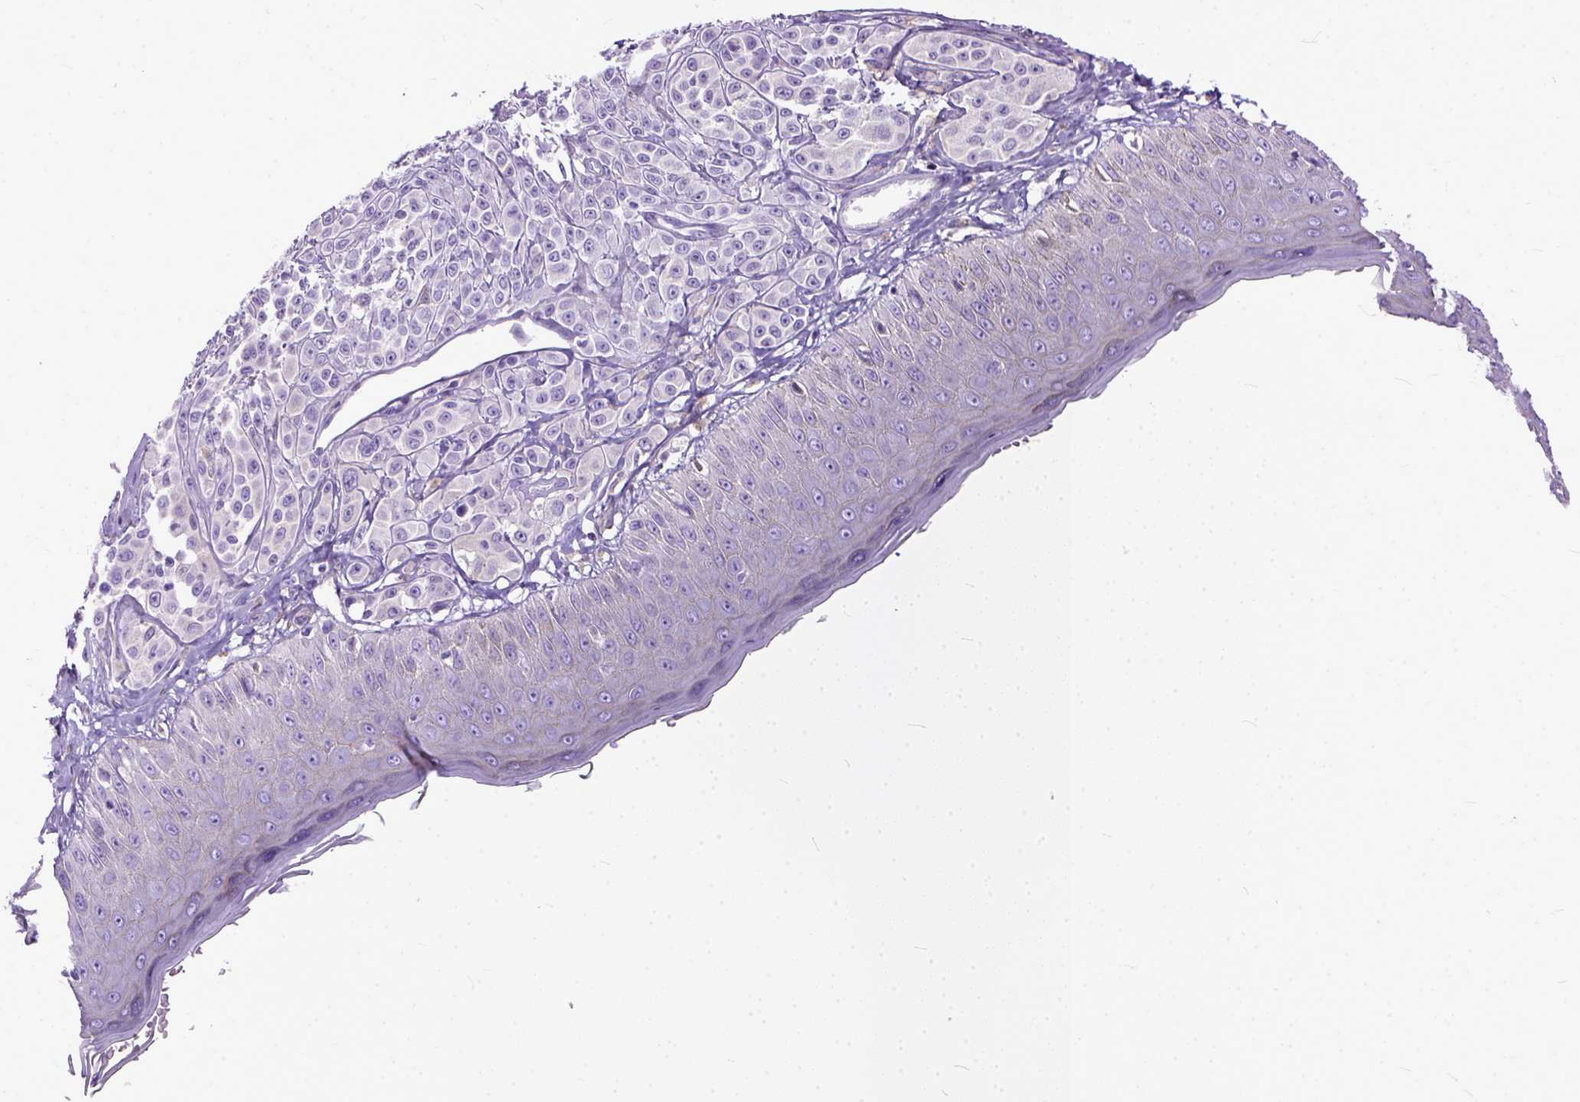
{"staining": {"intensity": "negative", "quantity": "none", "location": "none"}, "tissue": "melanoma", "cell_type": "Tumor cells", "image_type": "cancer", "snomed": [{"axis": "morphology", "description": "Malignant melanoma, NOS"}, {"axis": "topography", "description": "Skin"}], "caption": "Melanoma stained for a protein using immunohistochemistry exhibits no expression tumor cells.", "gene": "PPL", "patient": {"sex": "male", "age": 67}}